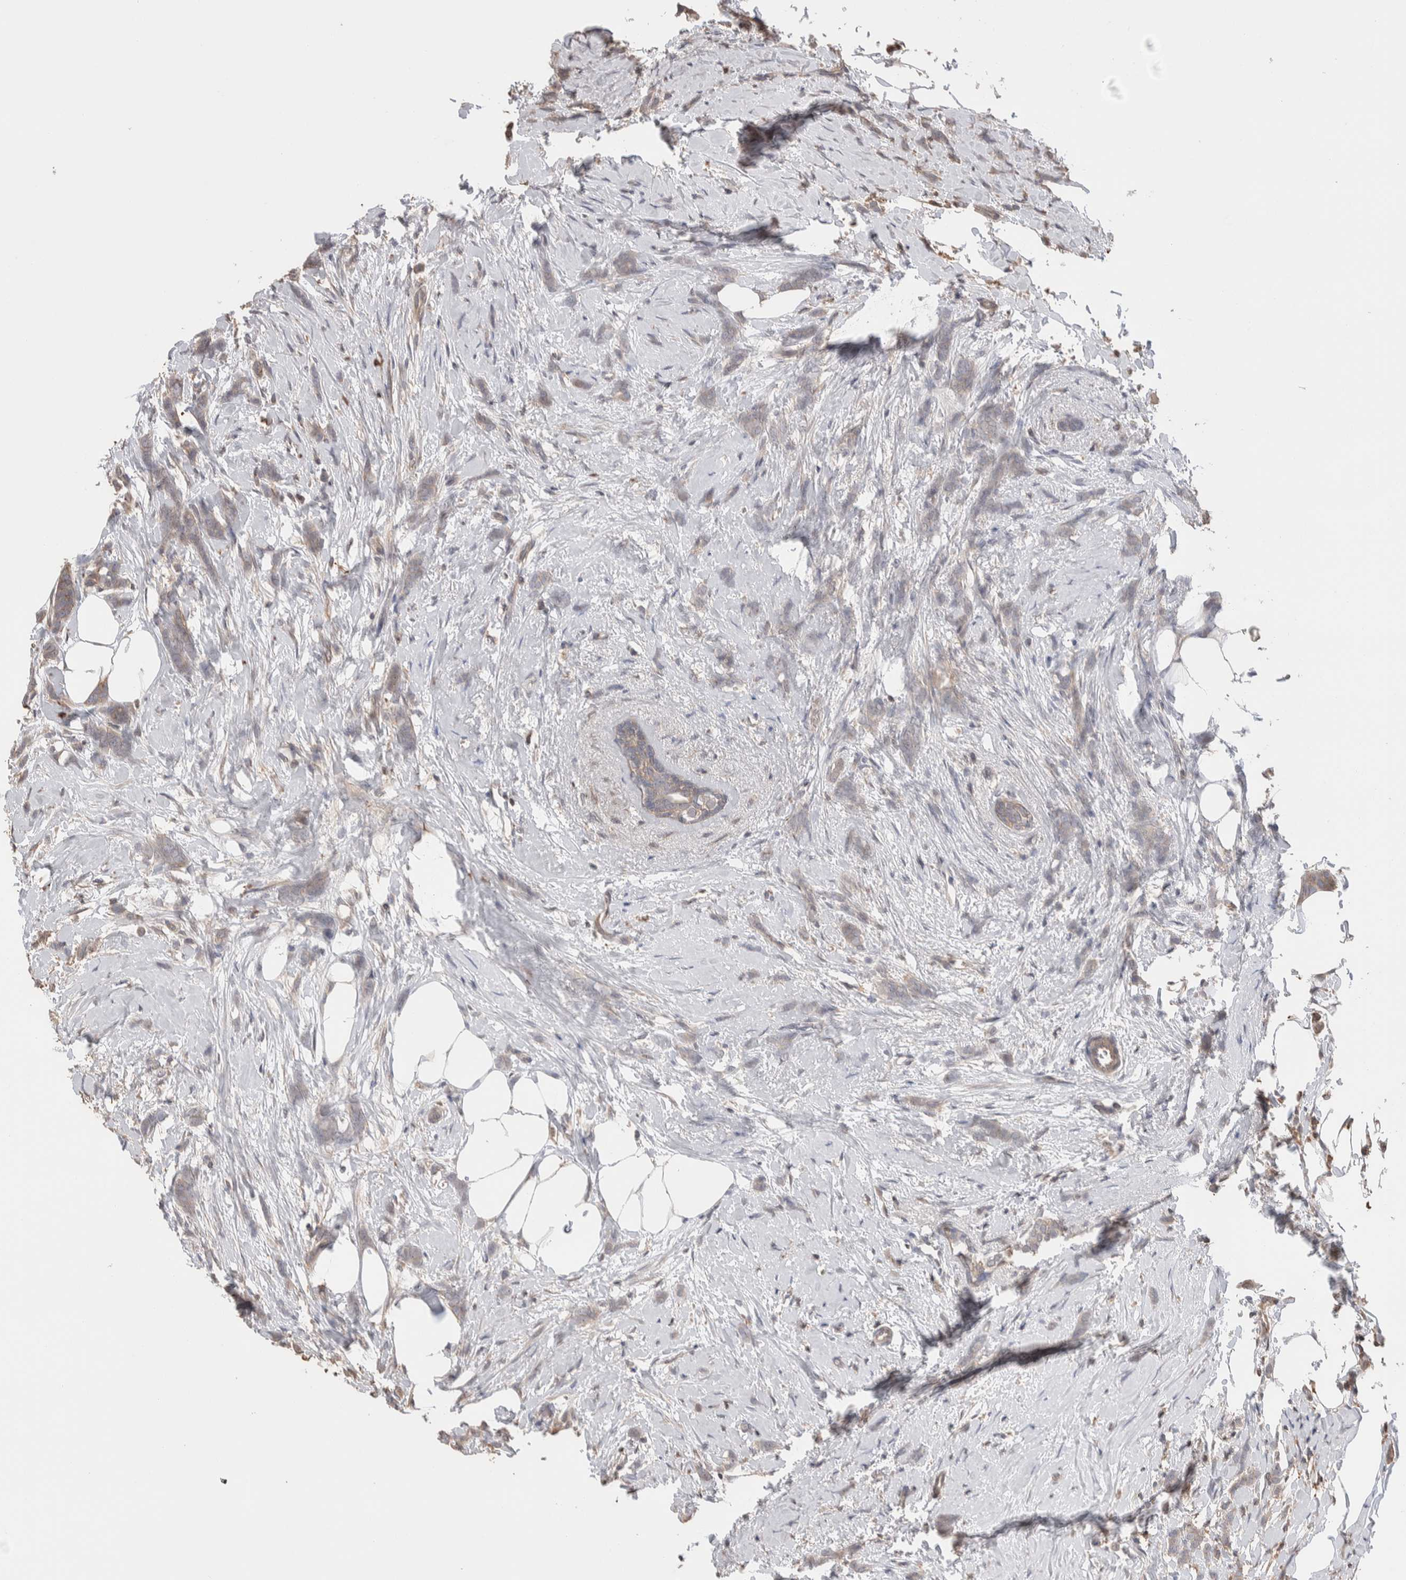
{"staining": {"intensity": "negative", "quantity": "none", "location": "none"}, "tissue": "breast cancer", "cell_type": "Tumor cells", "image_type": "cancer", "snomed": [{"axis": "morphology", "description": "Lobular carcinoma, in situ"}, {"axis": "morphology", "description": "Lobular carcinoma"}, {"axis": "topography", "description": "Breast"}], "caption": "Tumor cells show no significant protein staining in breast cancer (lobular carcinoma). (IHC, brightfield microscopy, high magnification).", "gene": "ZNF704", "patient": {"sex": "female", "age": 41}}